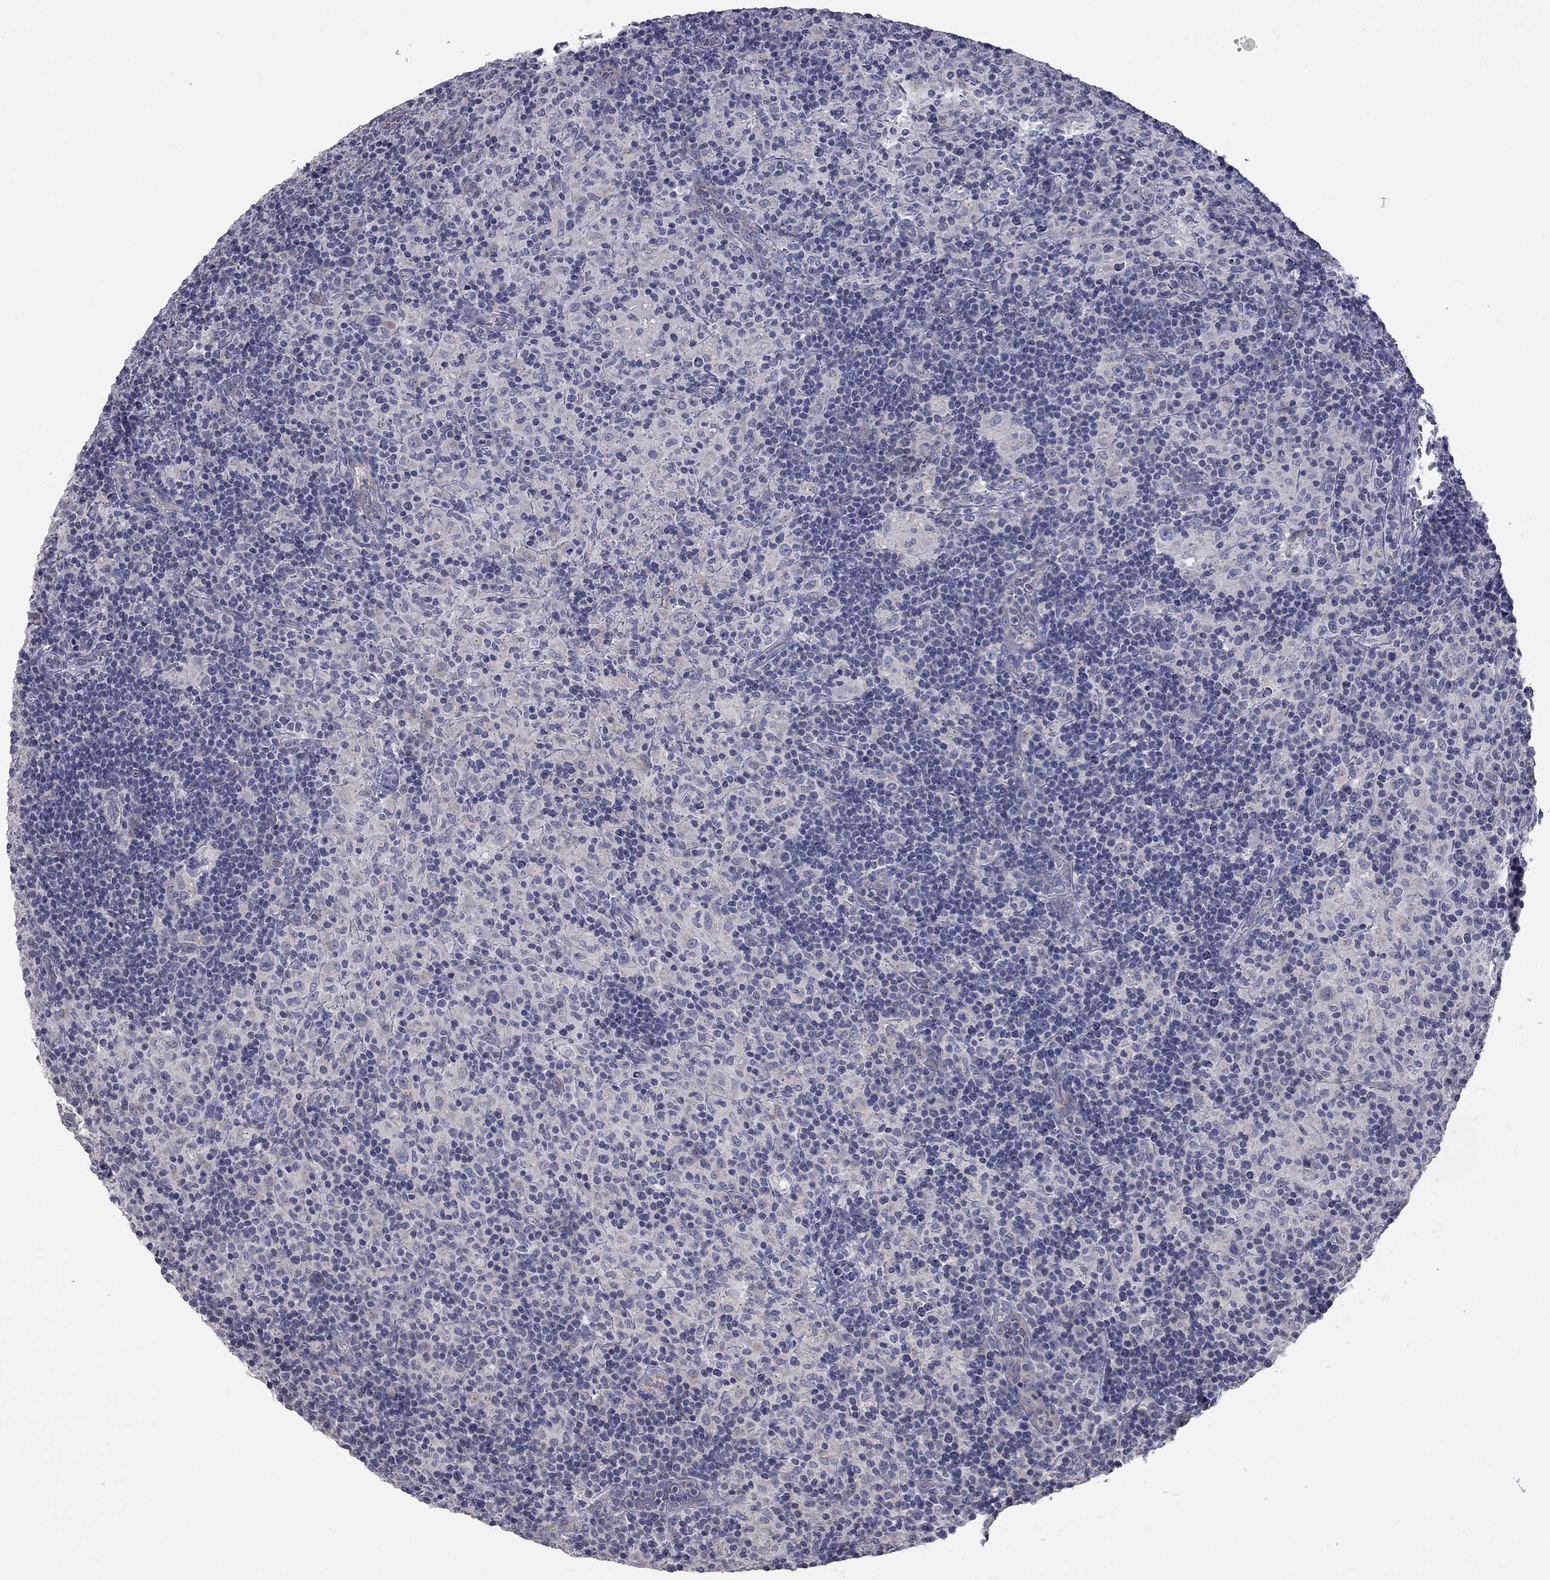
{"staining": {"intensity": "negative", "quantity": "none", "location": "none"}, "tissue": "lymphoma", "cell_type": "Tumor cells", "image_type": "cancer", "snomed": [{"axis": "morphology", "description": "Hodgkin's disease, NOS"}, {"axis": "topography", "description": "Lymph node"}], "caption": "The image reveals no significant expression in tumor cells of Hodgkin's disease. The staining is performed using DAB (3,3'-diaminobenzidine) brown chromogen with nuclei counter-stained in using hematoxylin.", "gene": "OPRK1", "patient": {"sex": "male", "age": 70}}